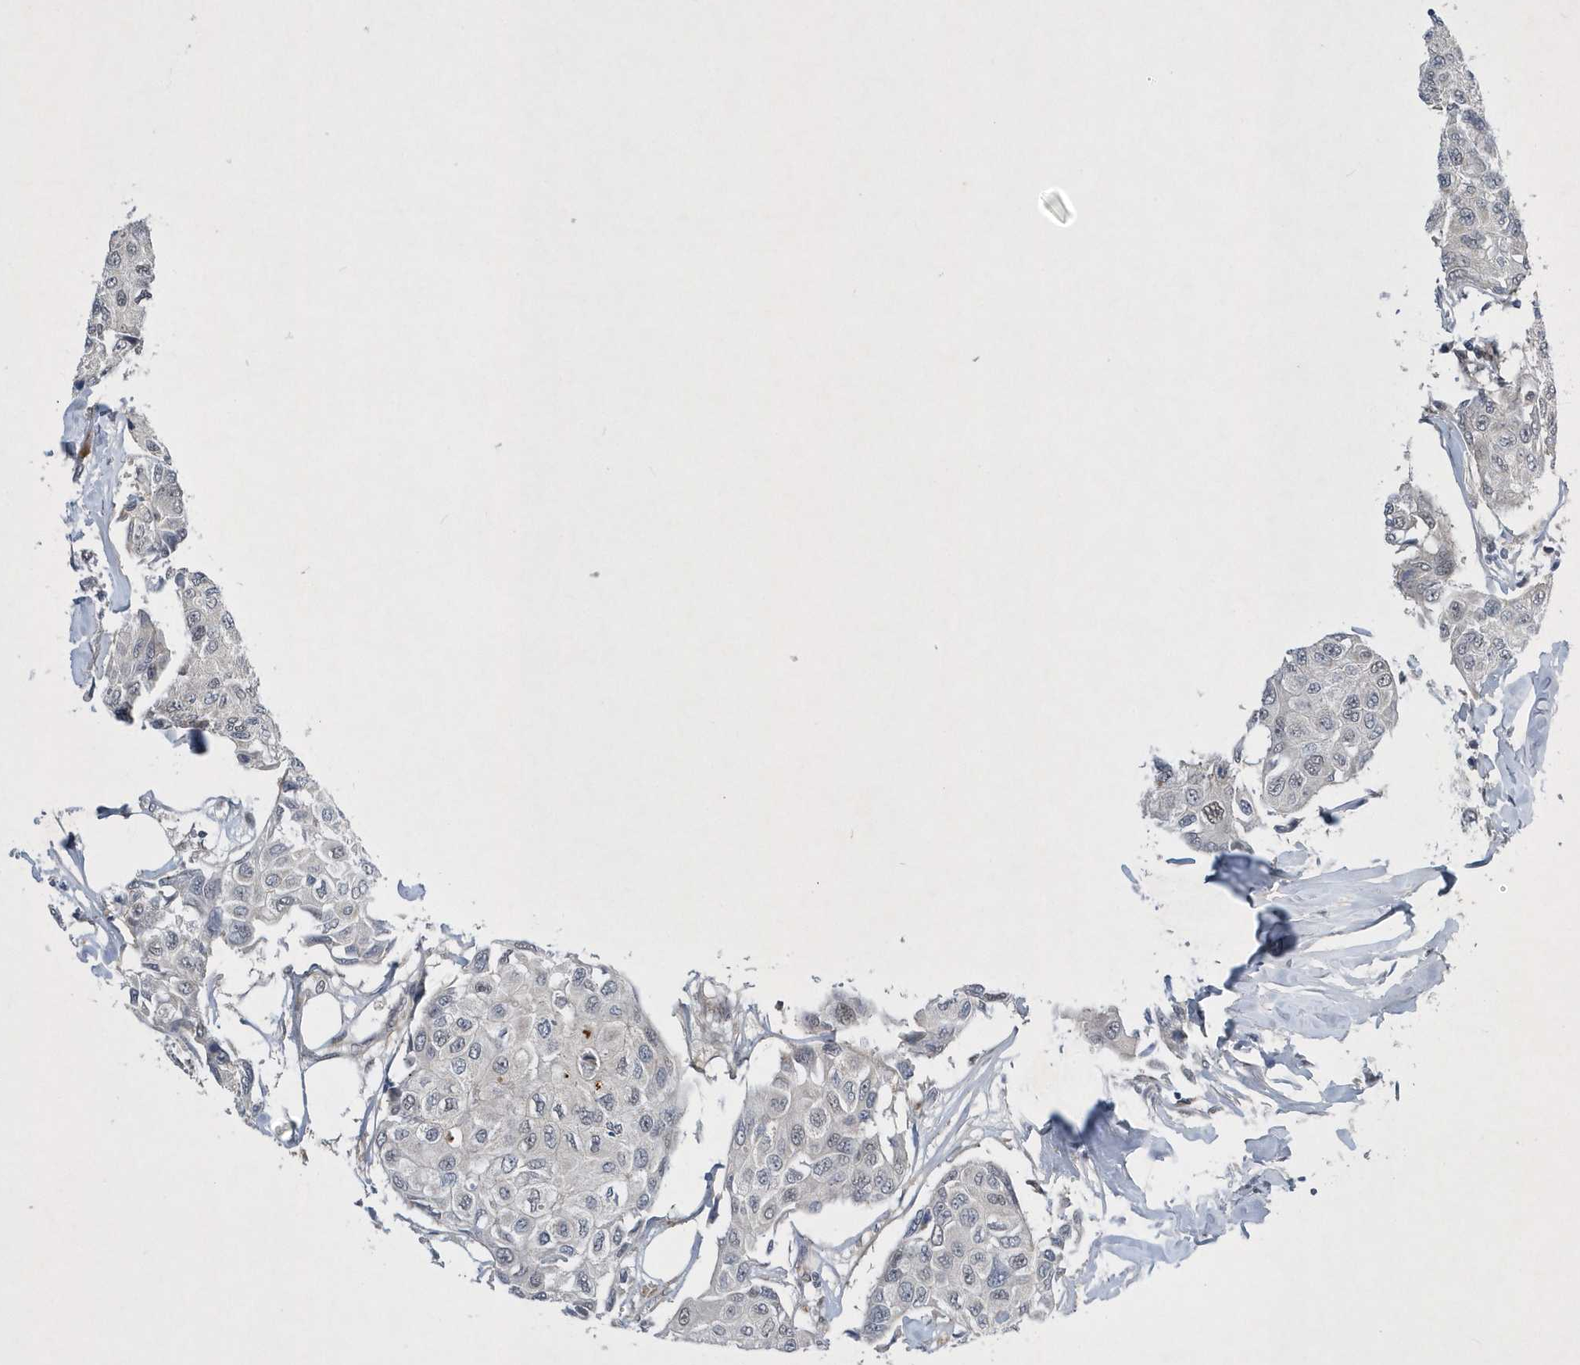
{"staining": {"intensity": "weak", "quantity": "<25%", "location": "nuclear"}, "tissue": "breast cancer", "cell_type": "Tumor cells", "image_type": "cancer", "snomed": [{"axis": "morphology", "description": "Duct carcinoma"}, {"axis": "topography", "description": "Breast"}], "caption": "Tumor cells are negative for brown protein staining in breast cancer.", "gene": "FAM217A", "patient": {"sex": "female", "age": 80}}